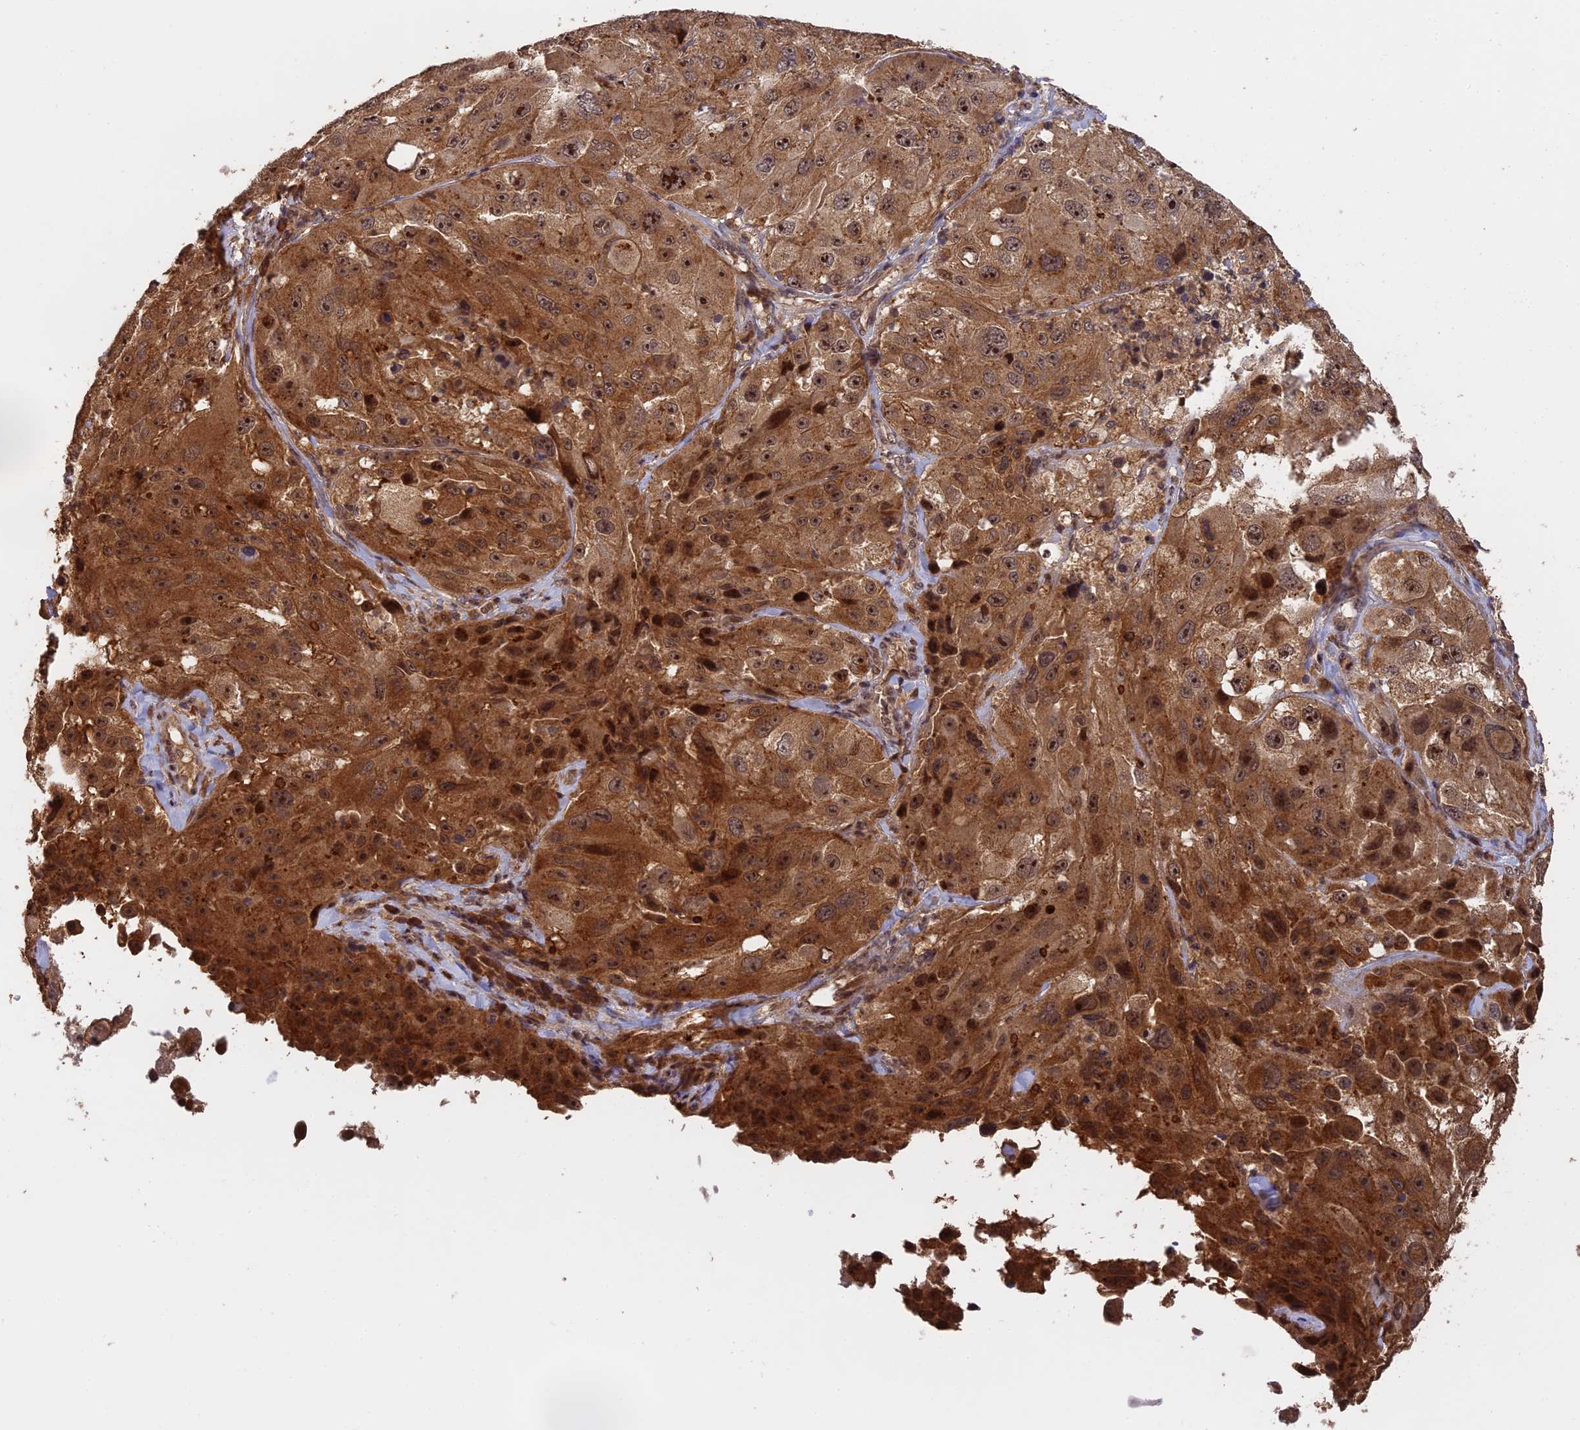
{"staining": {"intensity": "moderate", "quantity": ">75%", "location": "cytoplasmic/membranous,nuclear"}, "tissue": "melanoma", "cell_type": "Tumor cells", "image_type": "cancer", "snomed": [{"axis": "morphology", "description": "Malignant melanoma, Metastatic site"}, {"axis": "topography", "description": "Lymph node"}], "caption": "High-magnification brightfield microscopy of malignant melanoma (metastatic site) stained with DAB (3,3'-diaminobenzidine) (brown) and counterstained with hematoxylin (blue). tumor cells exhibit moderate cytoplasmic/membranous and nuclear staining is present in approximately>75% of cells.", "gene": "OSBPL1A", "patient": {"sex": "male", "age": 62}}